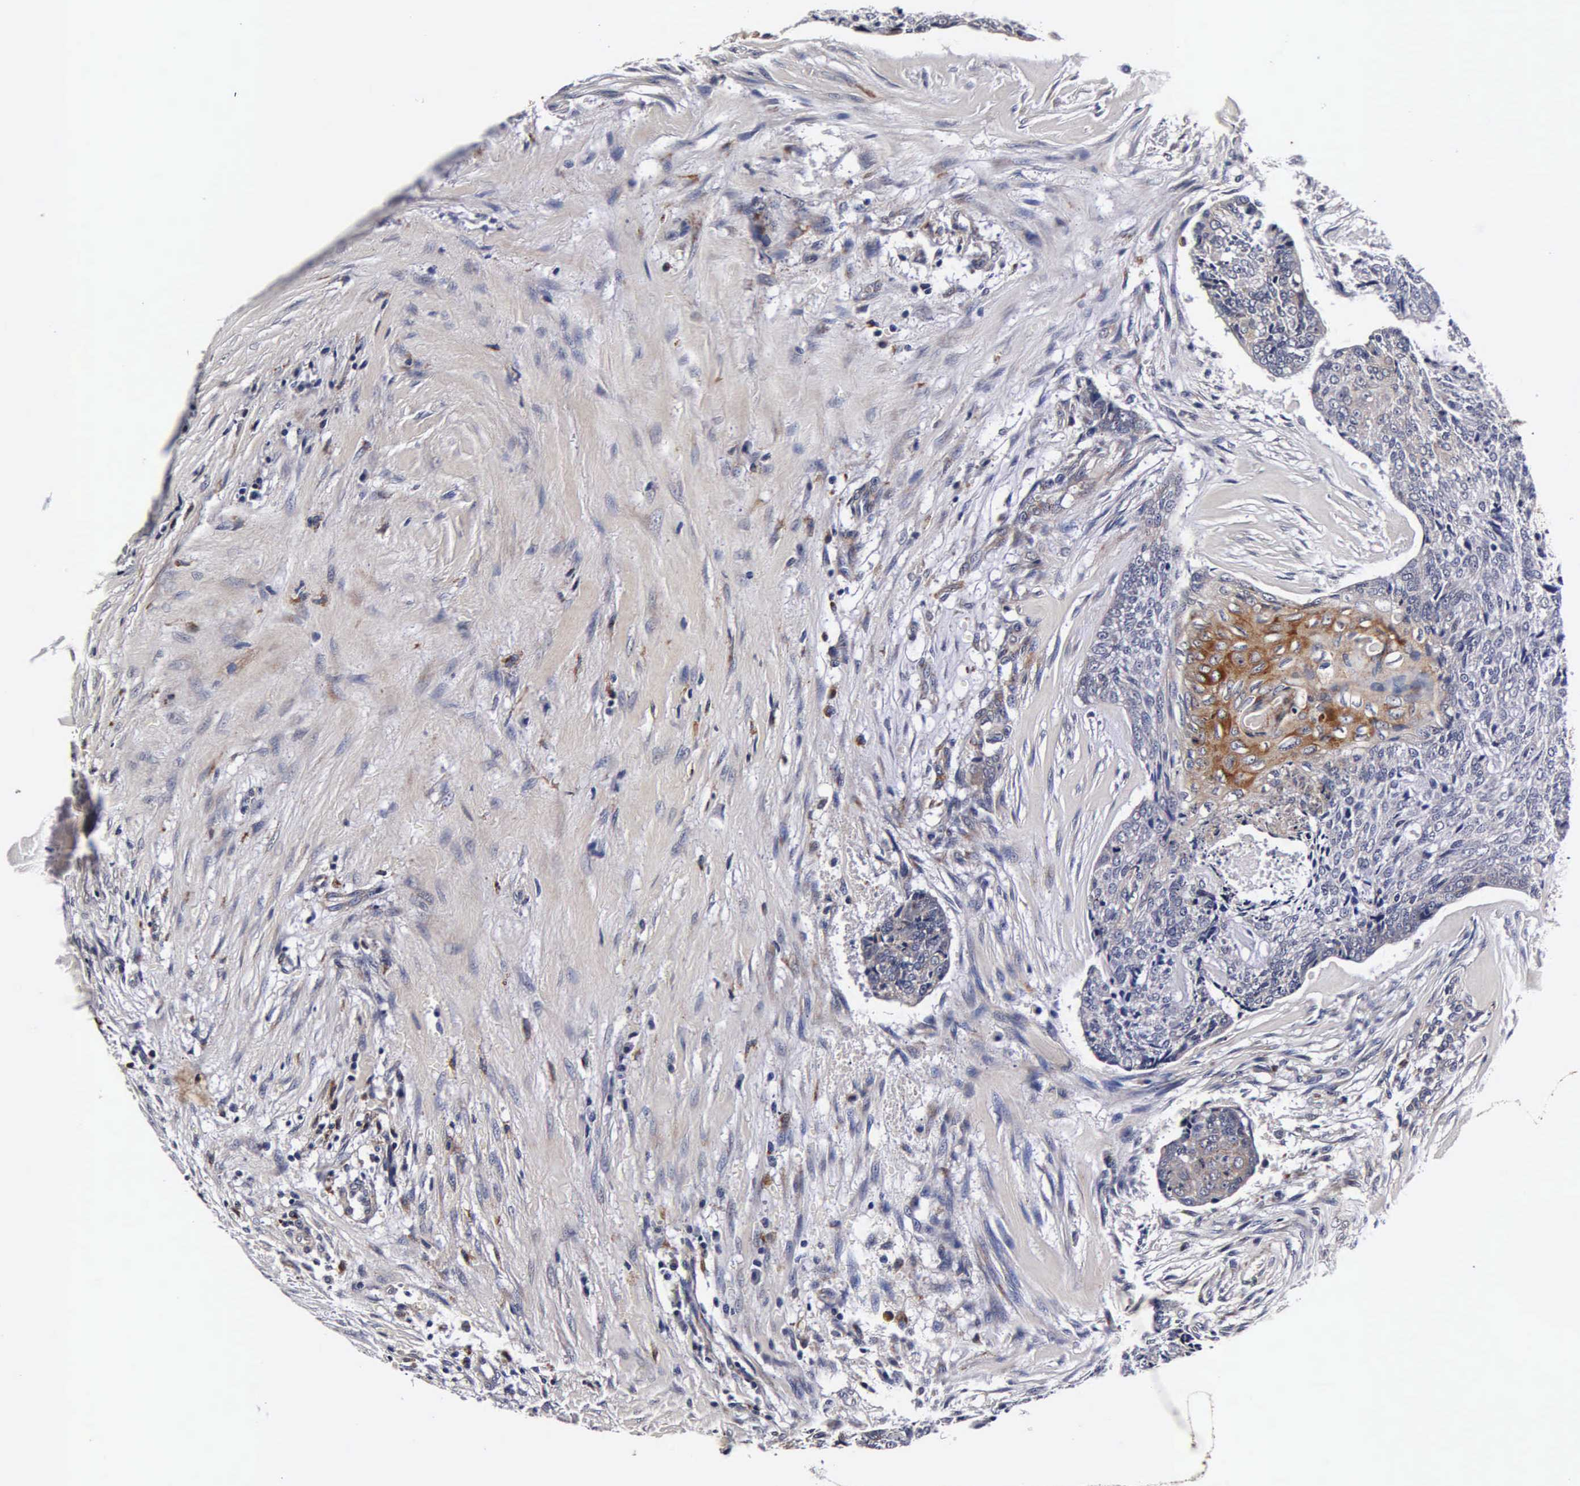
{"staining": {"intensity": "weak", "quantity": "<25%", "location": "cytoplasmic/membranous"}, "tissue": "head and neck cancer", "cell_type": "Tumor cells", "image_type": "cancer", "snomed": [{"axis": "morphology", "description": "Squamous cell carcinoma, NOS"}, {"axis": "topography", "description": "Salivary gland"}, {"axis": "topography", "description": "Head-Neck"}], "caption": "The histopathology image demonstrates no staining of tumor cells in head and neck squamous cell carcinoma.", "gene": "CST3", "patient": {"sex": "male", "age": 70}}